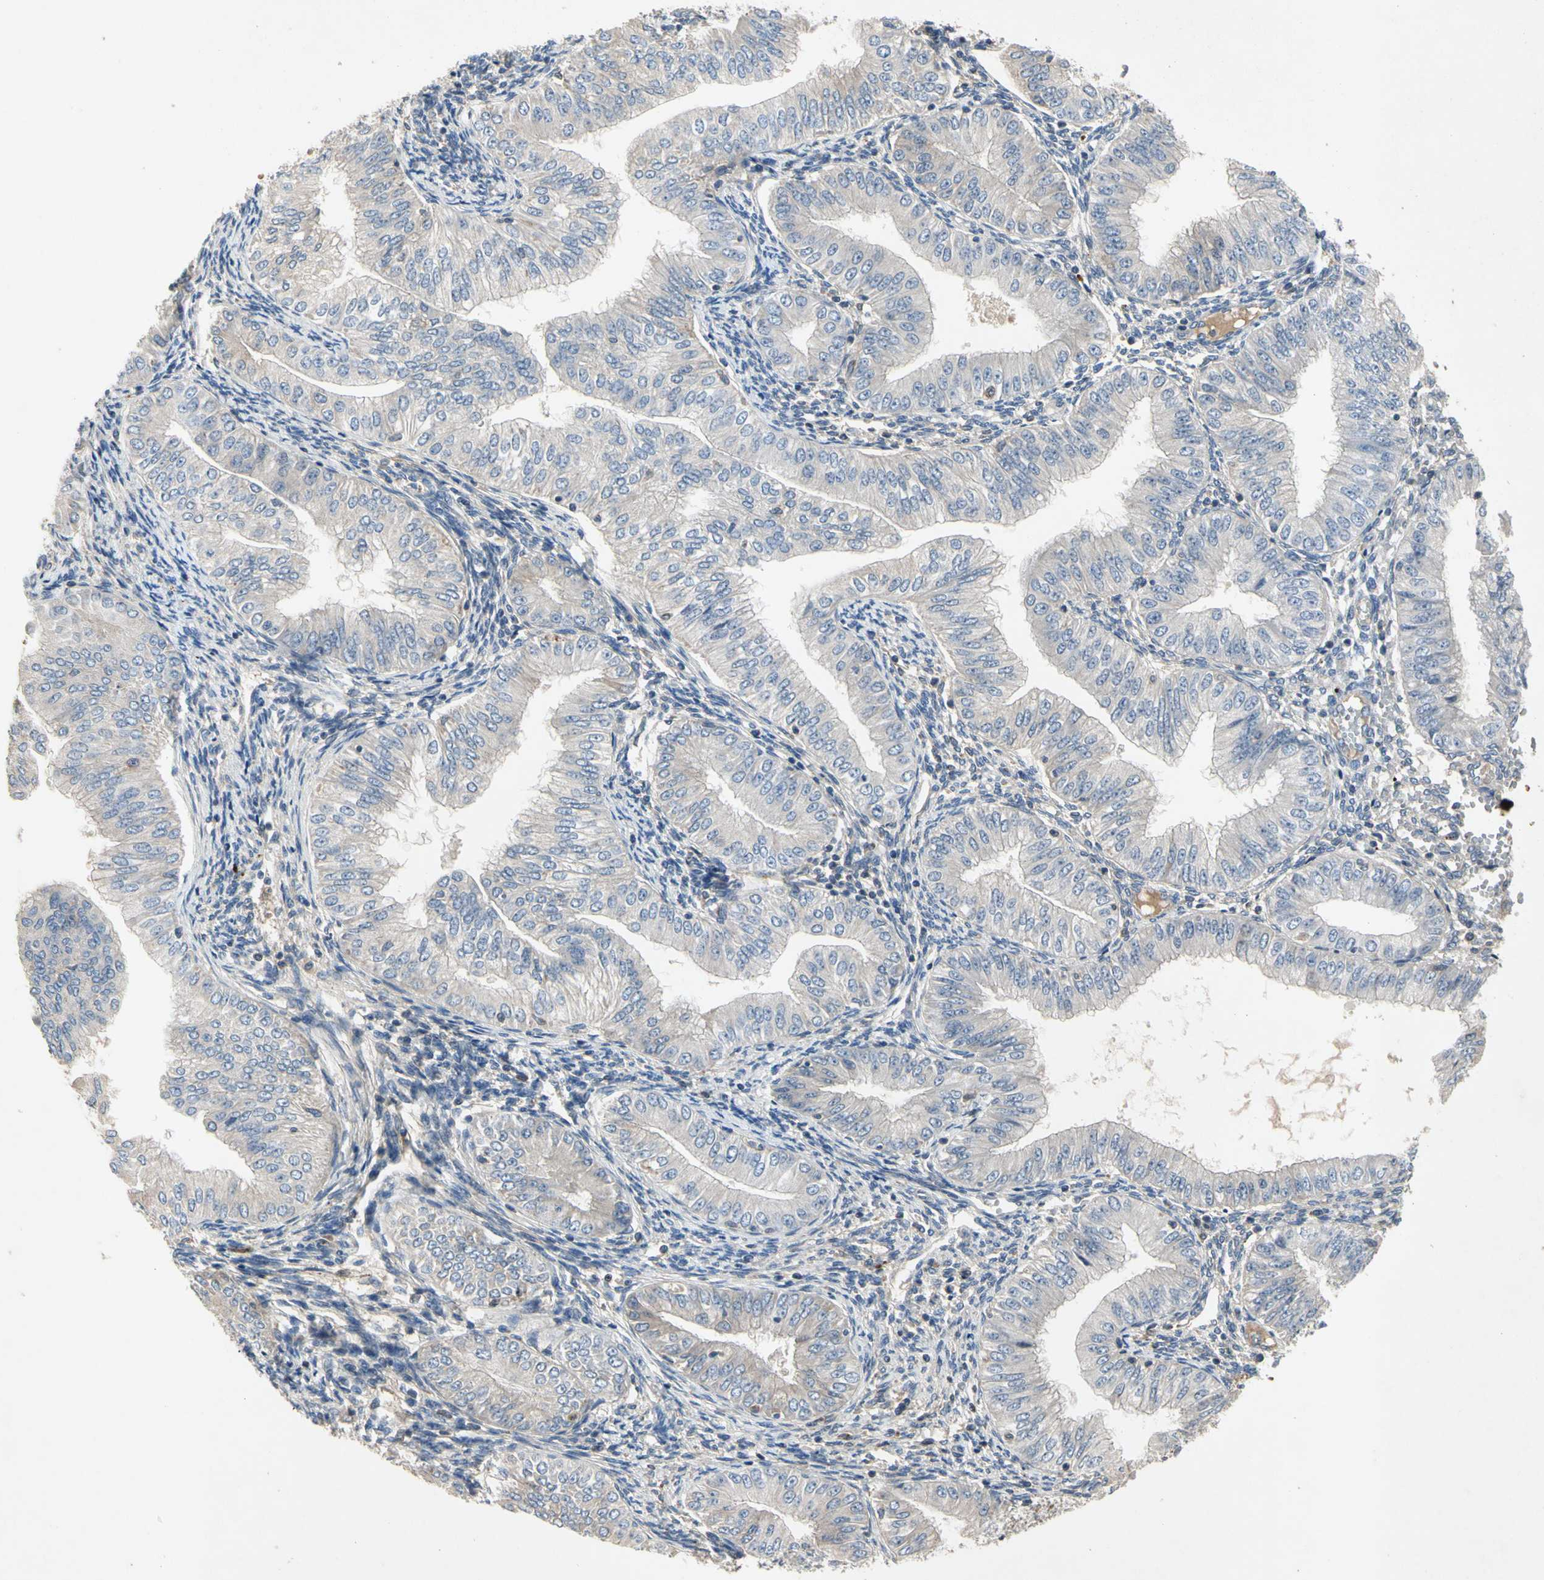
{"staining": {"intensity": "negative", "quantity": "none", "location": "none"}, "tissue": "endometrial cancer", "cell_type": "Tumor cells", "image_type": "cancer", "snomed": [{"axis": "morphology", "description": "Normal tissue, NOS"}, {"axis": "morphology", "description": "Adenocarcinoma, NOS"}, {"axis": "topography", "description": "Endometrium"}], "caption": "This photomicrograph is of adenocarcinoma (endometrial) stained with immunohistochemistry to label a protein in brown with the nuclei are counter-stained blue. There is no staining in tumor cells.", "gene": "CRTAC1", "patient": {"sex": "female", "age": 53}}